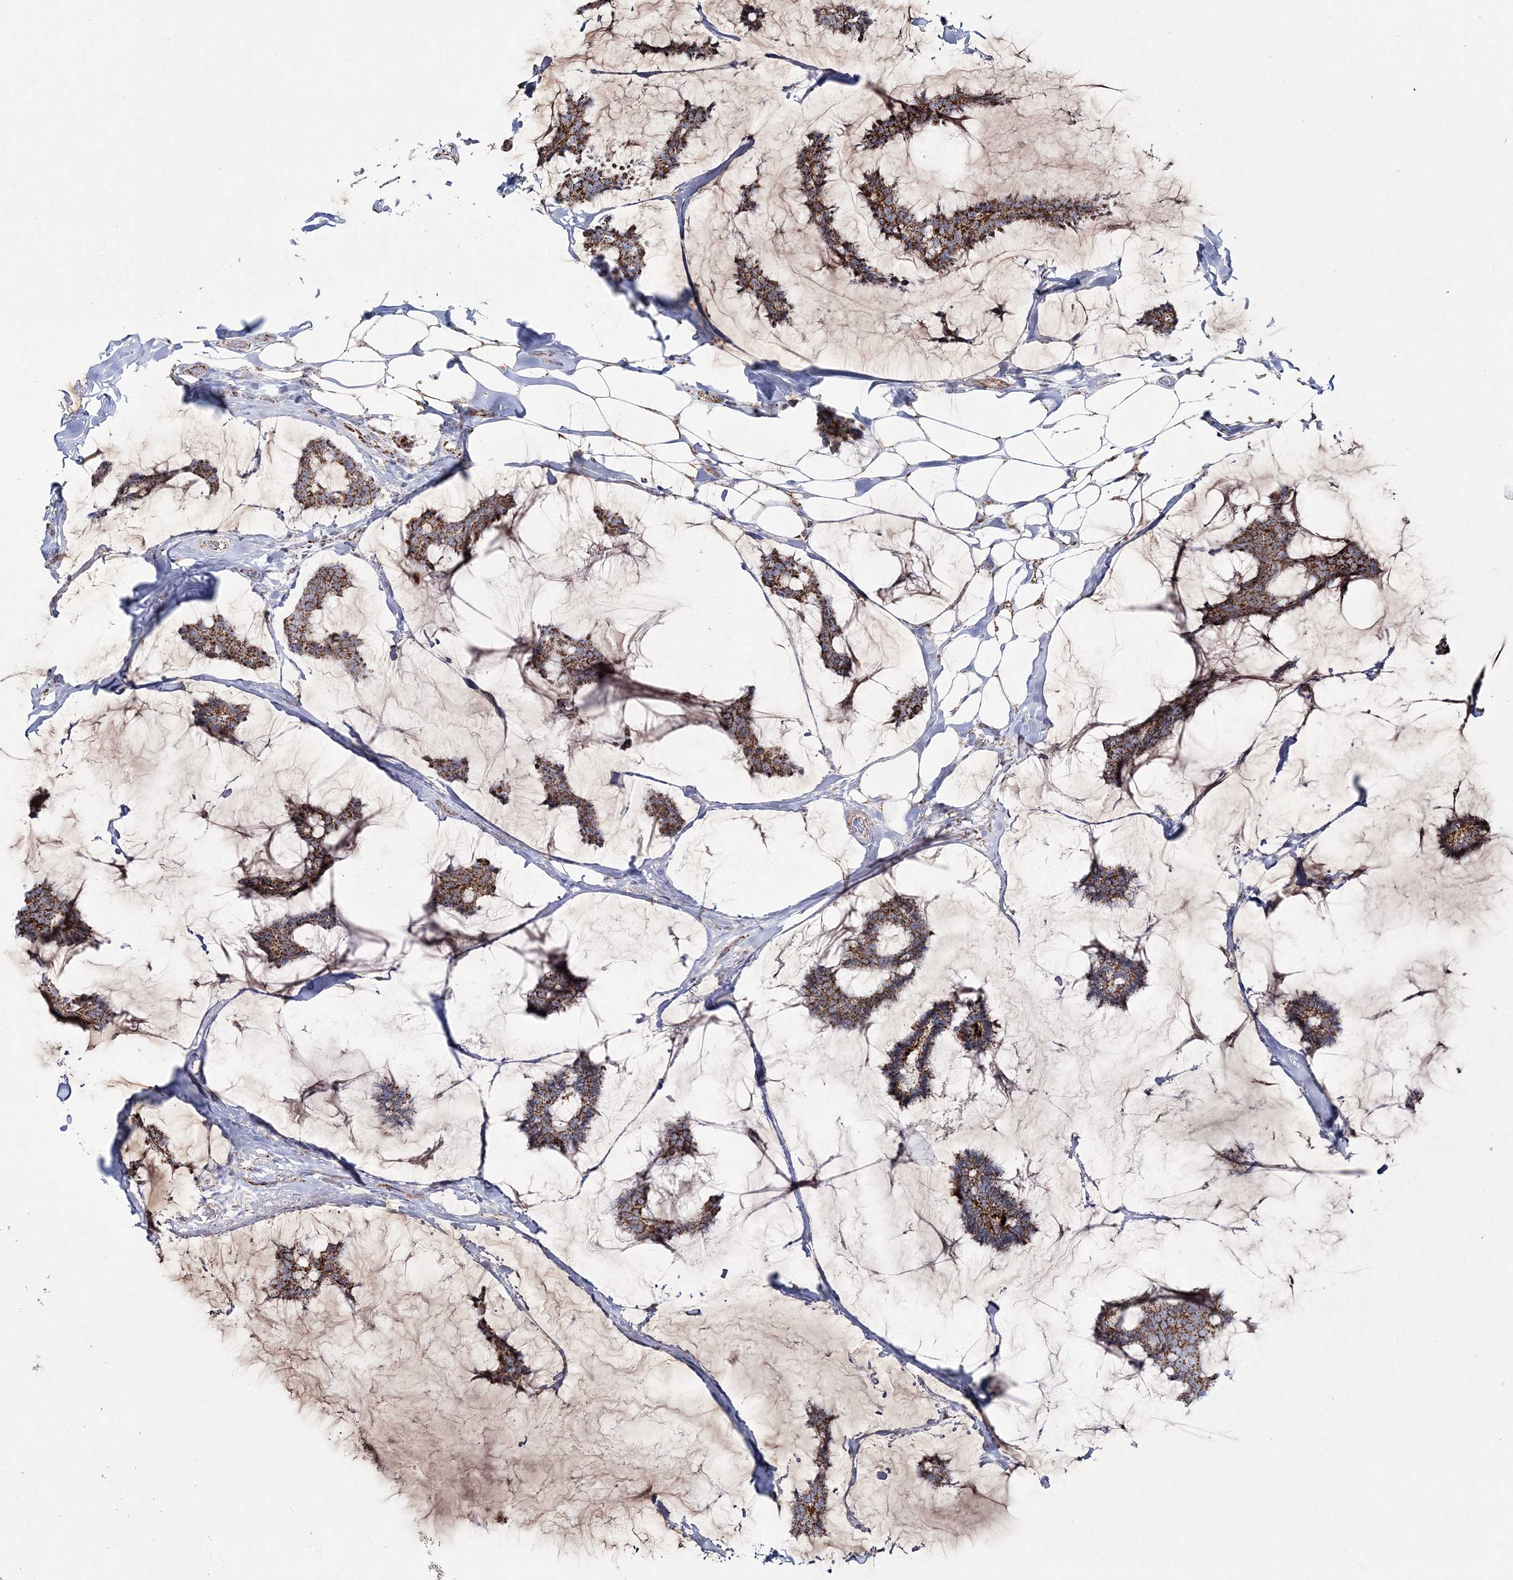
{"staining": {"intensity": "strong", "quantity": ">75%", "location": "cytoplasmic/membranous"}, "tissue": "breast cancer", "cell_type": "Tumor cells", "image_type": "cancer", "snomed": [{"axis": "morphology", "description": "Duct carcinoma"}, {"axis": "topography", "description": "Breast"}], "caption": "Immunohistochemistry (IHC) micrograph of breast cancer stained for a protein (brown), which reveals high levels of strong cytoplasmic/membranous positivity in about >75% of tumor cells.", "gene": "HIBCH", "patient": {"sex": "female", "age": 93}}